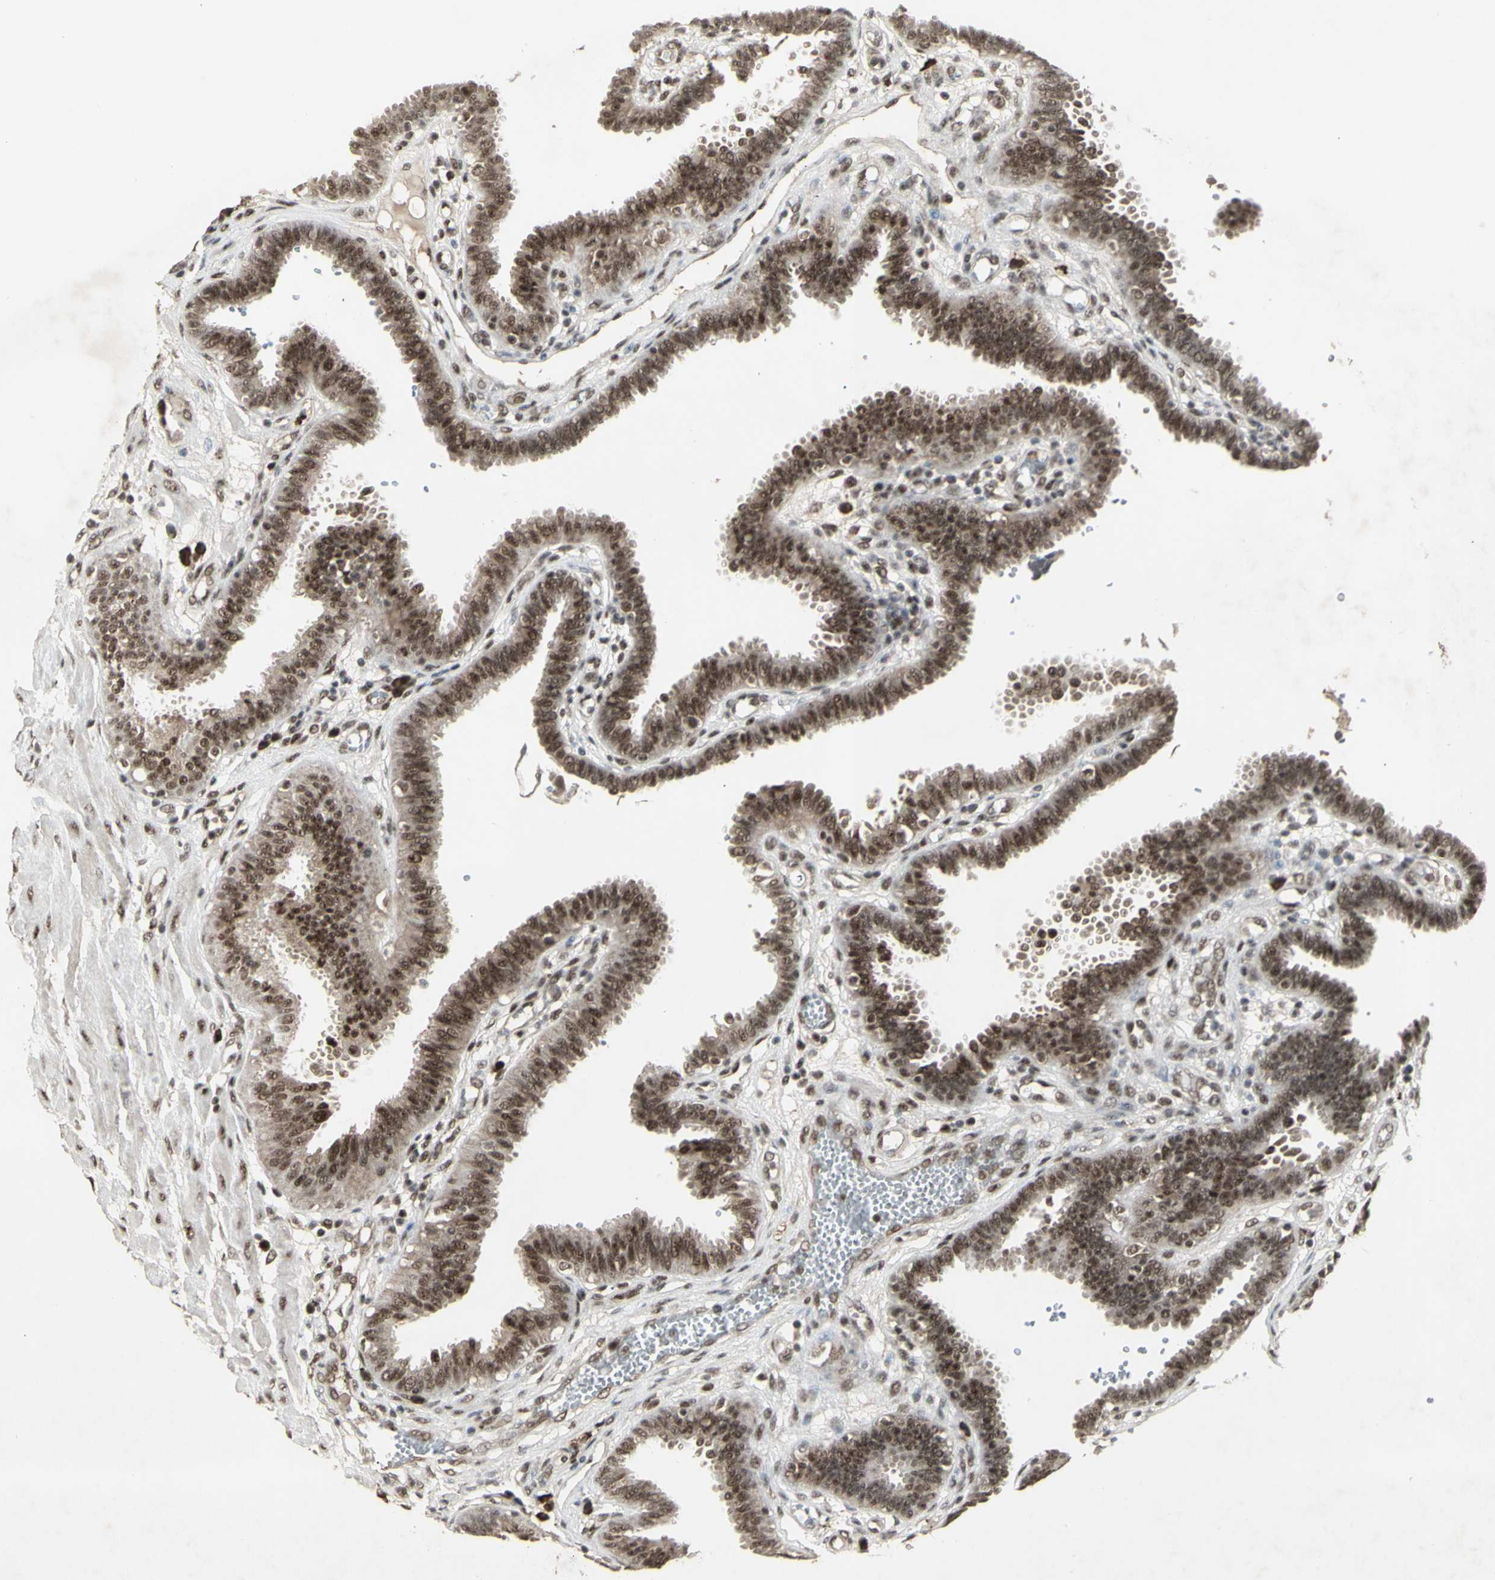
{"staining": {"intensity": "moderate", "quantity": ">75%", "location": "nuclear"}, "tissue": "fallopian tube", "cell_type": "Glandular cells", "image_type": "normal", "snomed": [{"axis": "morphology", "description": "Normal tissue, NOS"}, {"axis": "topography", "description": "Fallopian tube"}], "caption": "IHC of unremarkable fallopian tube reveals medium levels of moderate nuclear expression in about >75% of glandular cells. Immunohistochemistry (ihc) stains the protein of interest in brown and the nuclei are stained blue.", "gene": "CCNT1", "patient": {"sex": "female", "age": 32}}